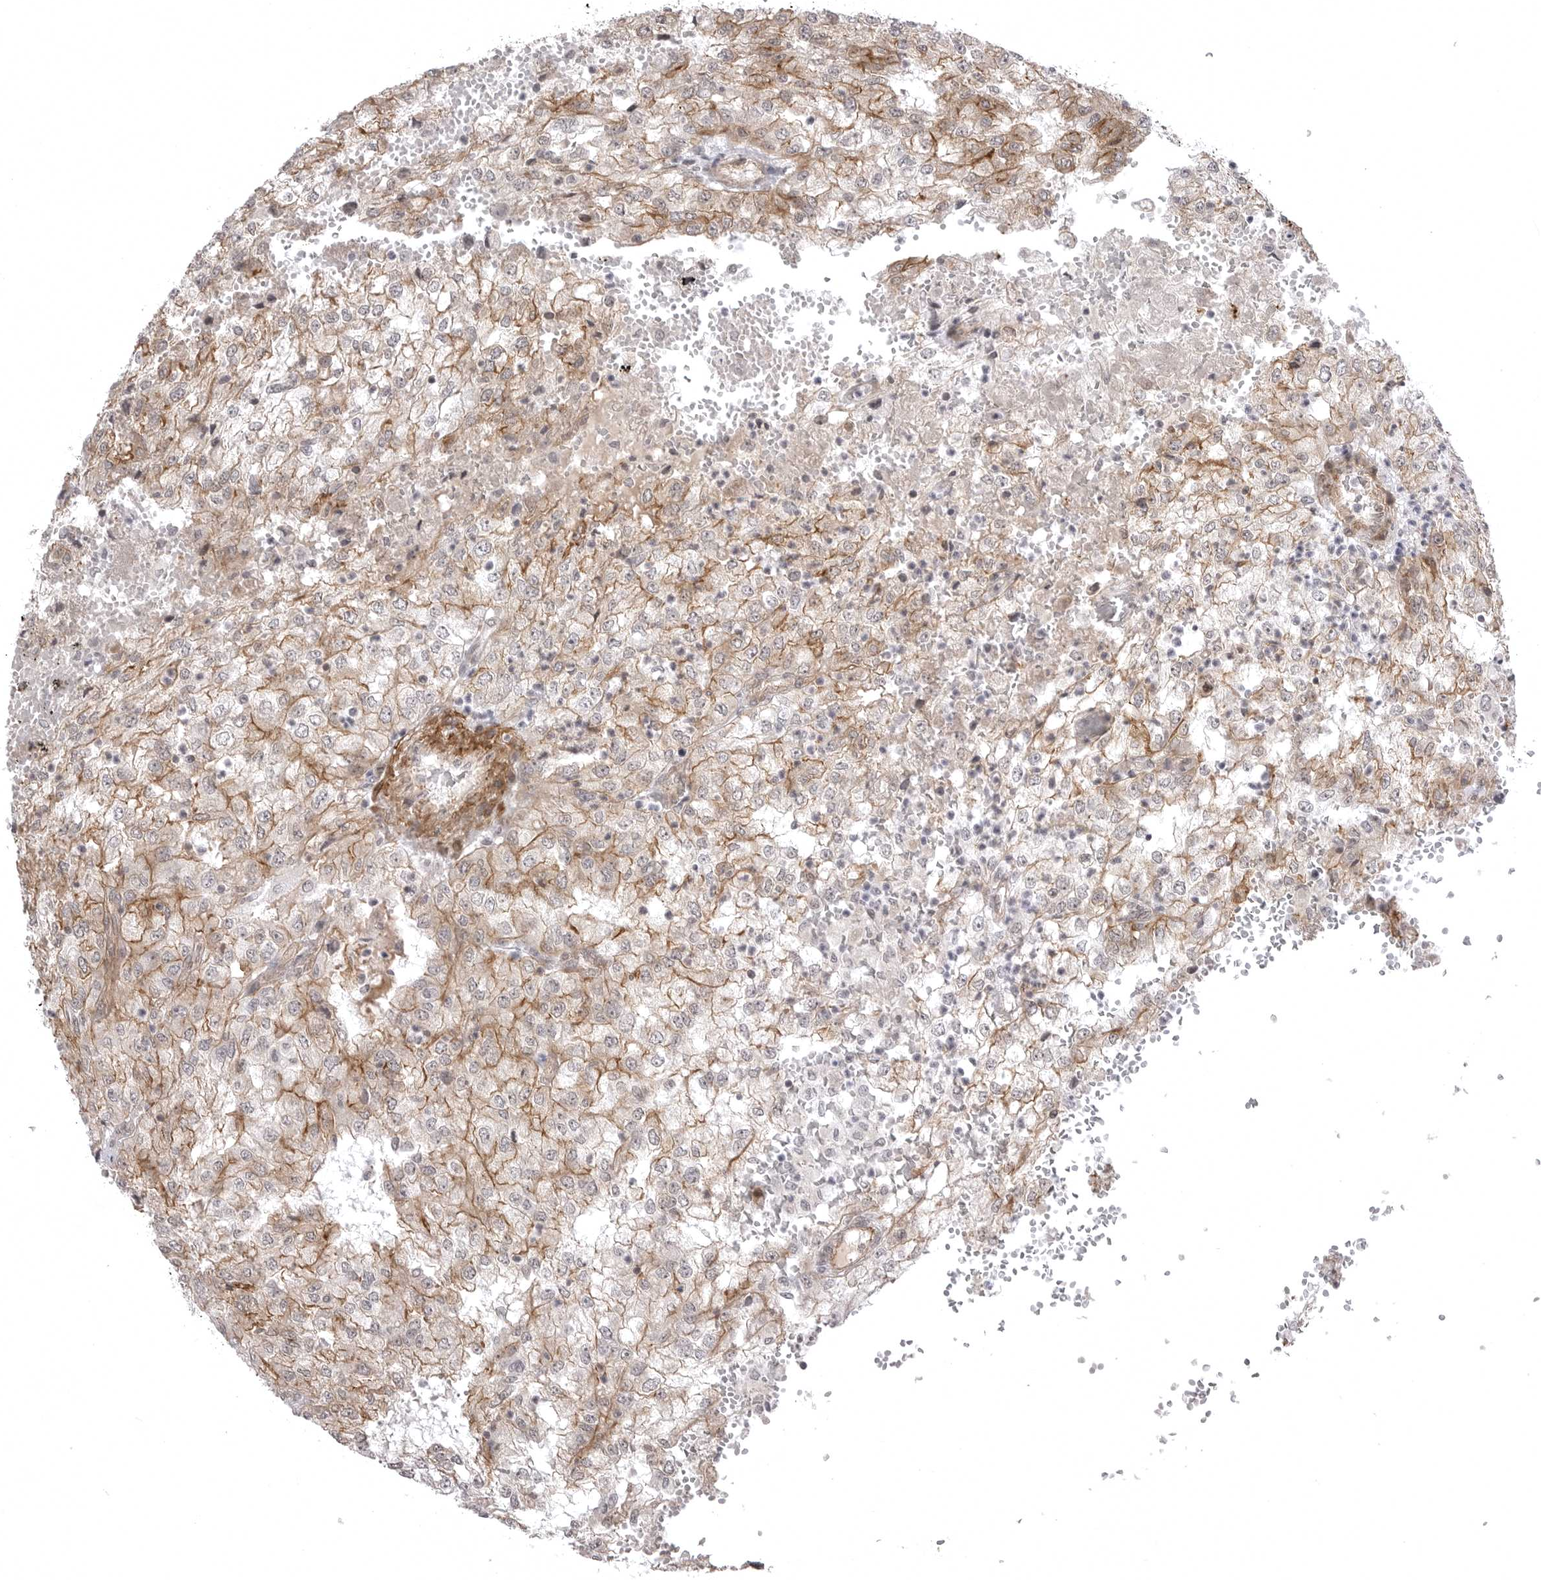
{"staining": {"intensity": "moderate", "quantity": "25%-75%", "location": "cytoplasmic/membranous"}, "tissue": "renal cancer", "cell_type": "Tumor cells", "image_type": "cancer", "snomed": [{"axis": "morphology", "description": "Adenocarcinoma, NOS"}, {"axis": "topography", "description": "Kidney"}], "caption": "IHC image of neoplastic tissue: human adenocarcinoma (renal) stained using immunohistochemistry (IHC) shows medium levels of moderate protein expression localized specifically in the cytoplasmic/membranous of tumor cells, appearing as a cytoplasmic/membranous brown color.", "gene": "SORBS1", "patient": {"sex": "female", "age": 54}}